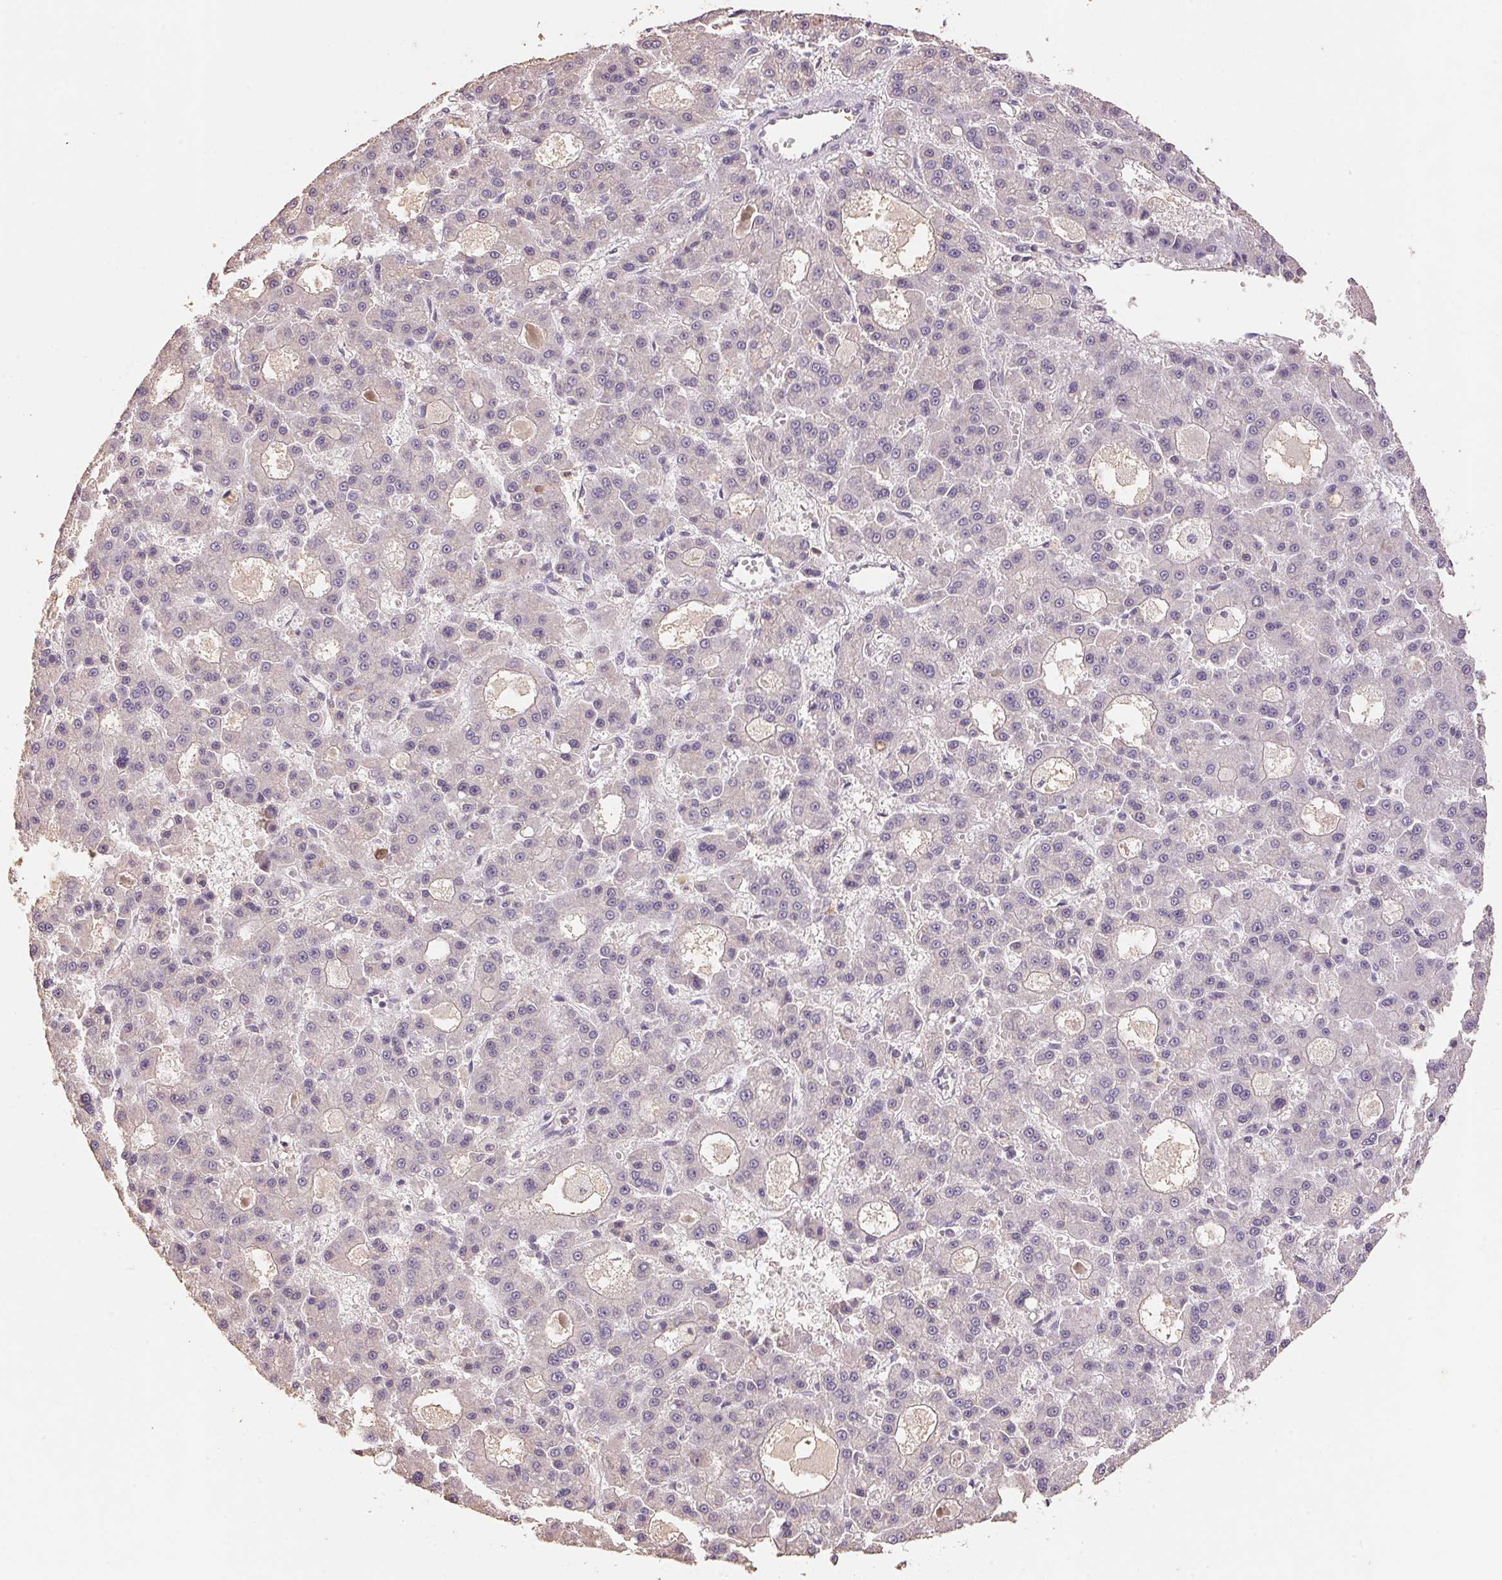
{"staining": {"intensity": "negative", "quantity": "none", "location": "none"}, "tissue": "liver cancer", "cell_type": "Tumor cells", "image_type": "cancer", "snomed": [{"axis": "morphology", "description": "Carcinoma, Hepatocellular, NOS"}, {"axis": "topography", "description": "Liver"}], "caption": "The image displays no staining of tumor cells in liver hepatocellular carcinoma.", "gene": "CENPF", "patient": {"sex": "male", "age": 70}}